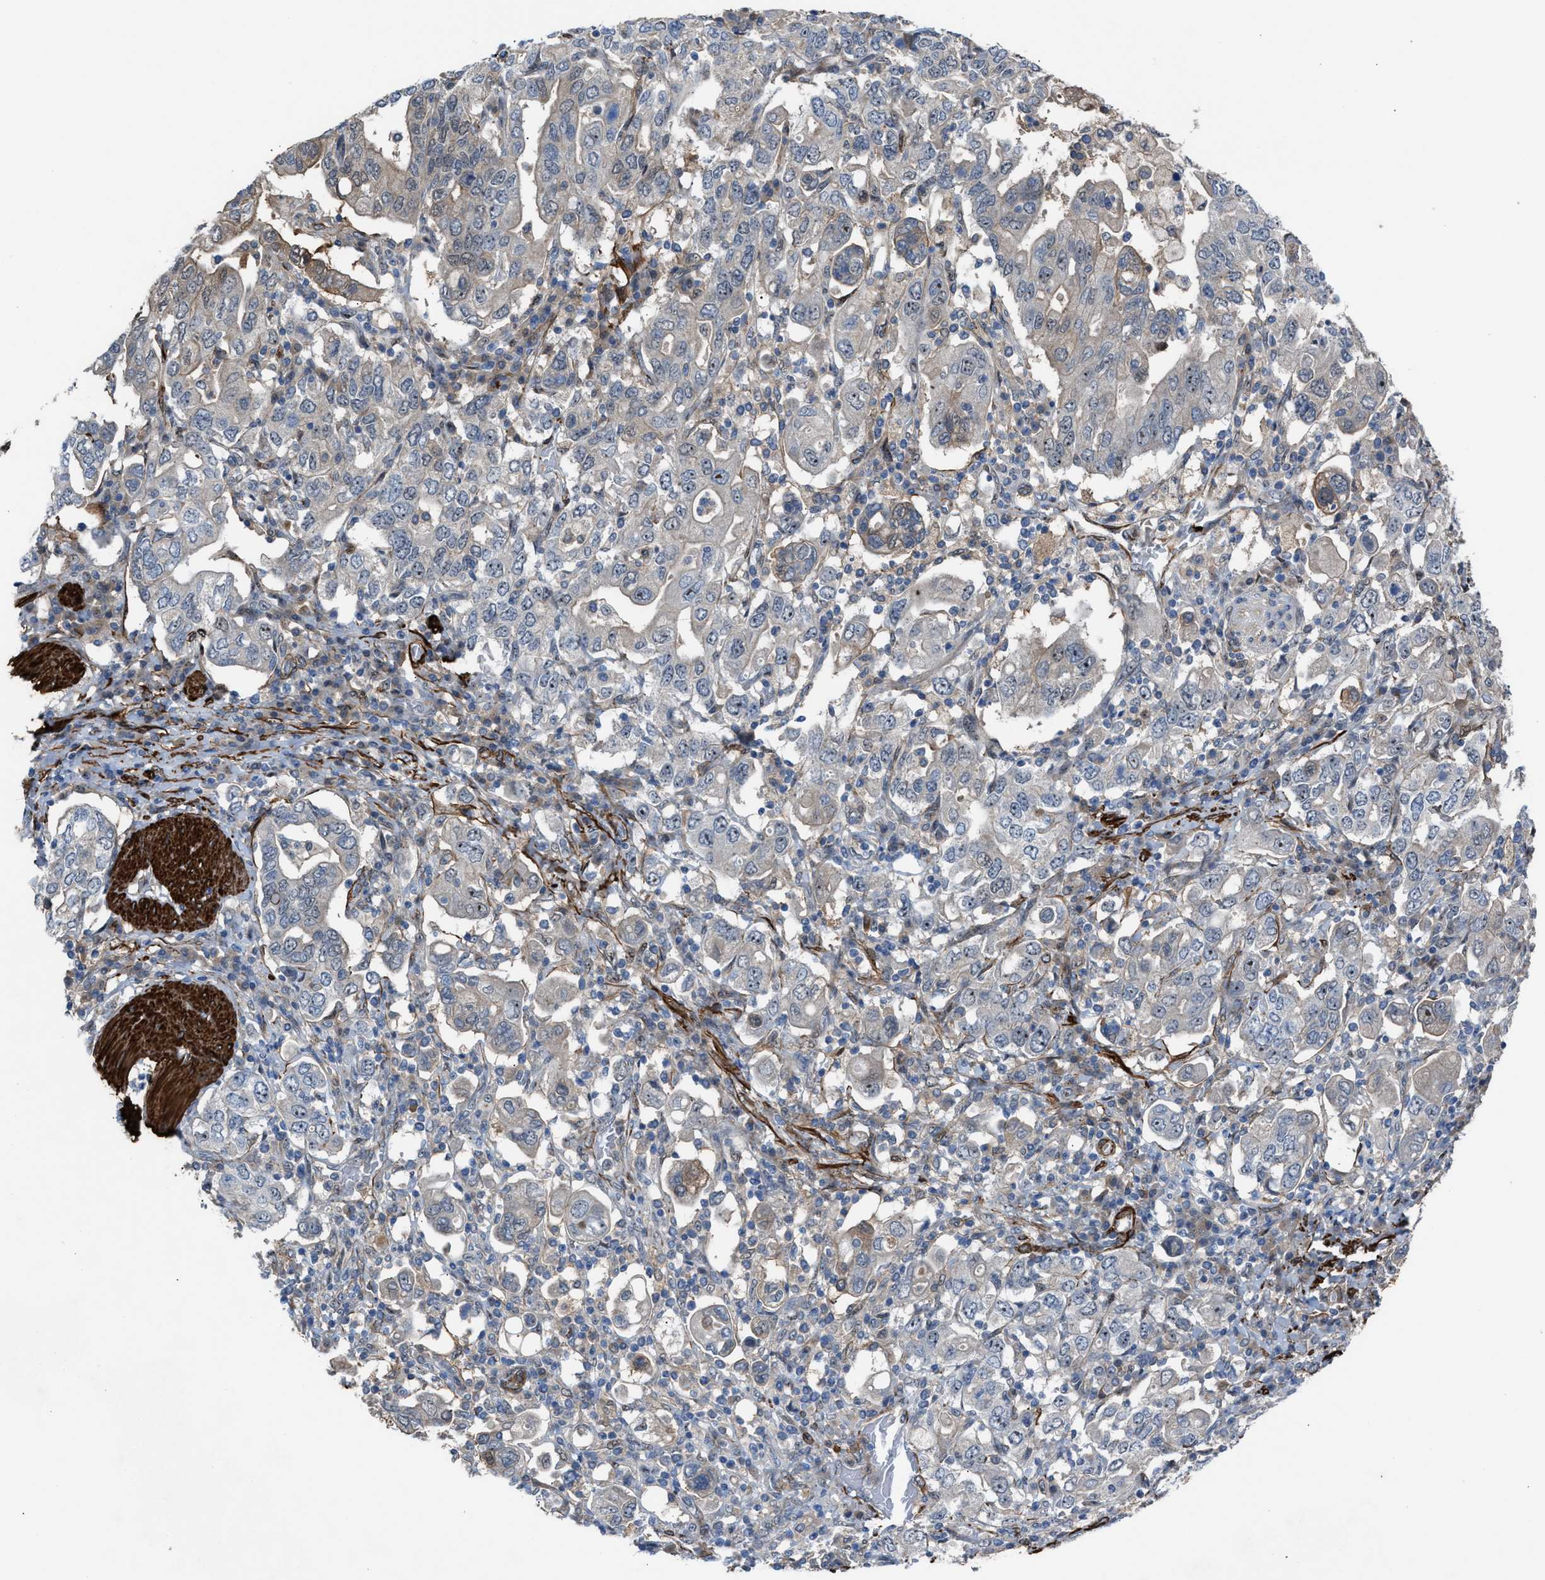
{"staining": {"intensity": "weak", "quantity": "<25%", "location": "cytoplasmic/membranous"}, "tissue": "stomach cancer", "cell_type": "Tumor cells", "image_type": "cancer", "snomed": [{"axis": "morphology", "description": "Adenocarcinoma, NOS"}, {"axis": "topography", "description": "Stomach, upper"}], "caption": "A photomicrograph of human stomach cancer is negative for staining in tumor cells.", "gene": "NQO2", "patient": {"sex": "male", "age": 62}}